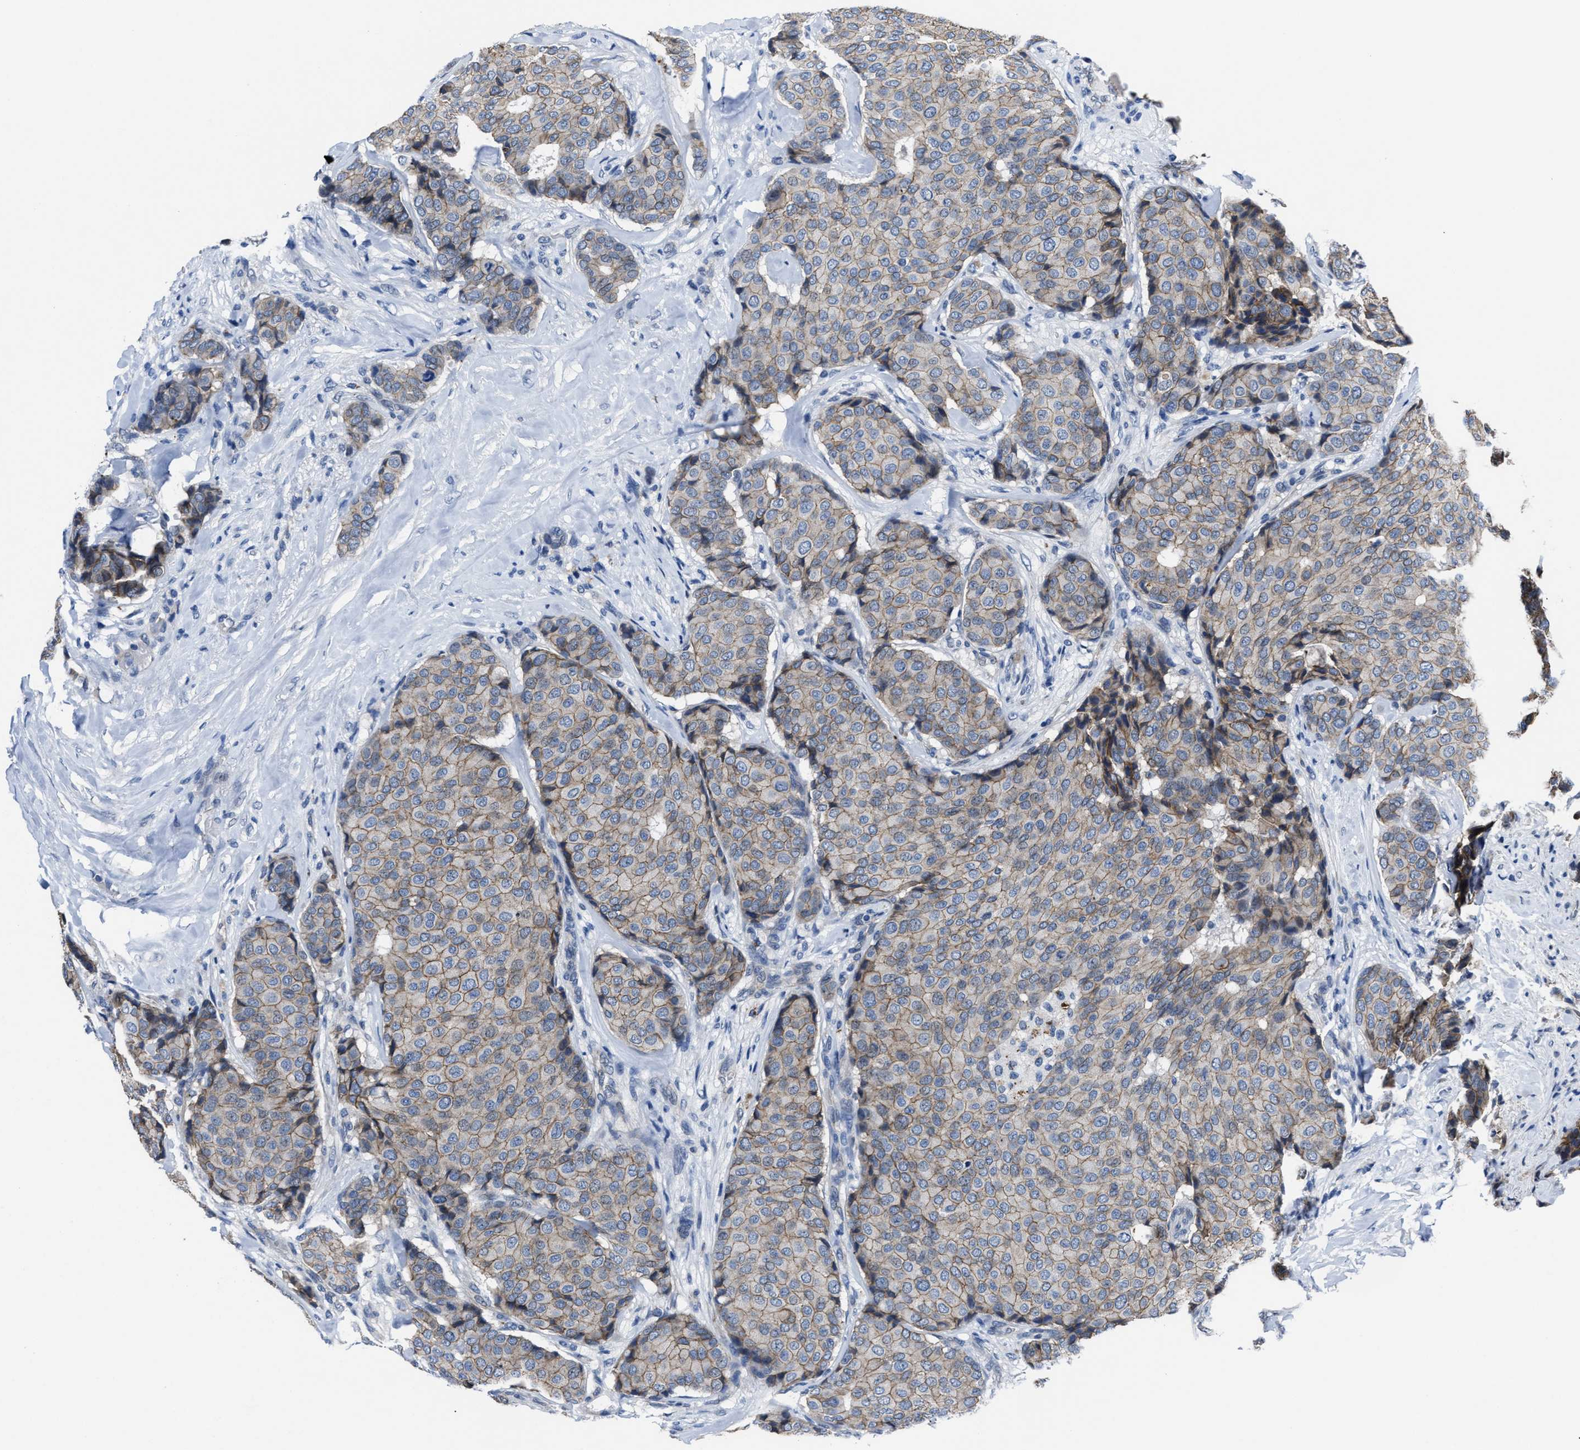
{"staining": {"intensity": "moderate", "quantity": "25%-75%", "location": "cytoplasmic/membranous"}, "tissue": "breast cancer", "cell_type": "Tumor cells", "image_type": "cancer", "snomed": [{"axis": "morphology", "description": "Duct carcinoma"}, {"axis": "topography", "description": "Breast"}], "caption": "DAB (3,3'-diaminobenzidine) immunohistochemical staining of human infiltrating ductal carcinoma (breast) shows moderate cytoplasmic/membranous protein staining in approximately 25%-75% of tumor cells.", "gene": "GHITM", "patient": {"sex": "female", "age": 75}}